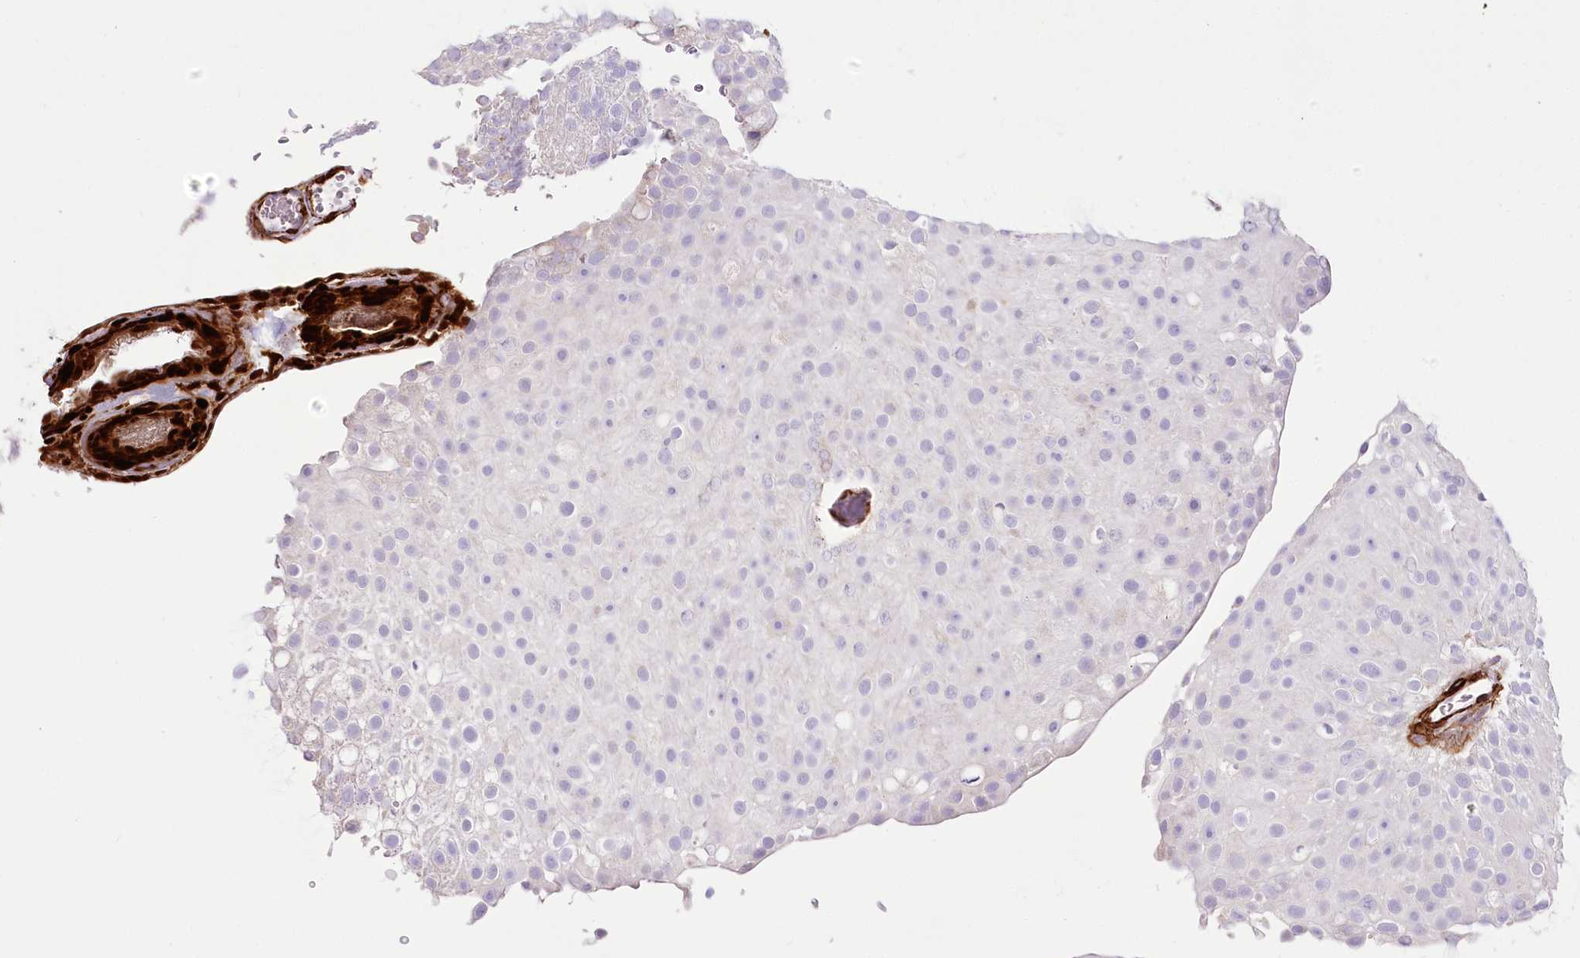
{"staining": {"intensity": "negative", "quantity": "none", "location": "none"}, "tissue": "urothelial cancer", "cell_type": "Tumor cells", "image_type": "cancer", "snomed": [{"axis": "morphology", "description": "Urothelial carcinoma, Low grade"}, {"axis": "topography", "description": "Urinary bladder"}], "caption": "High power microscopy image of an IHC micrograph of urothelial cancer, revealing no significant expression in tumor cells.", "gene": "SYNPO2", "patient": {"sex": "male", "age": 78}}